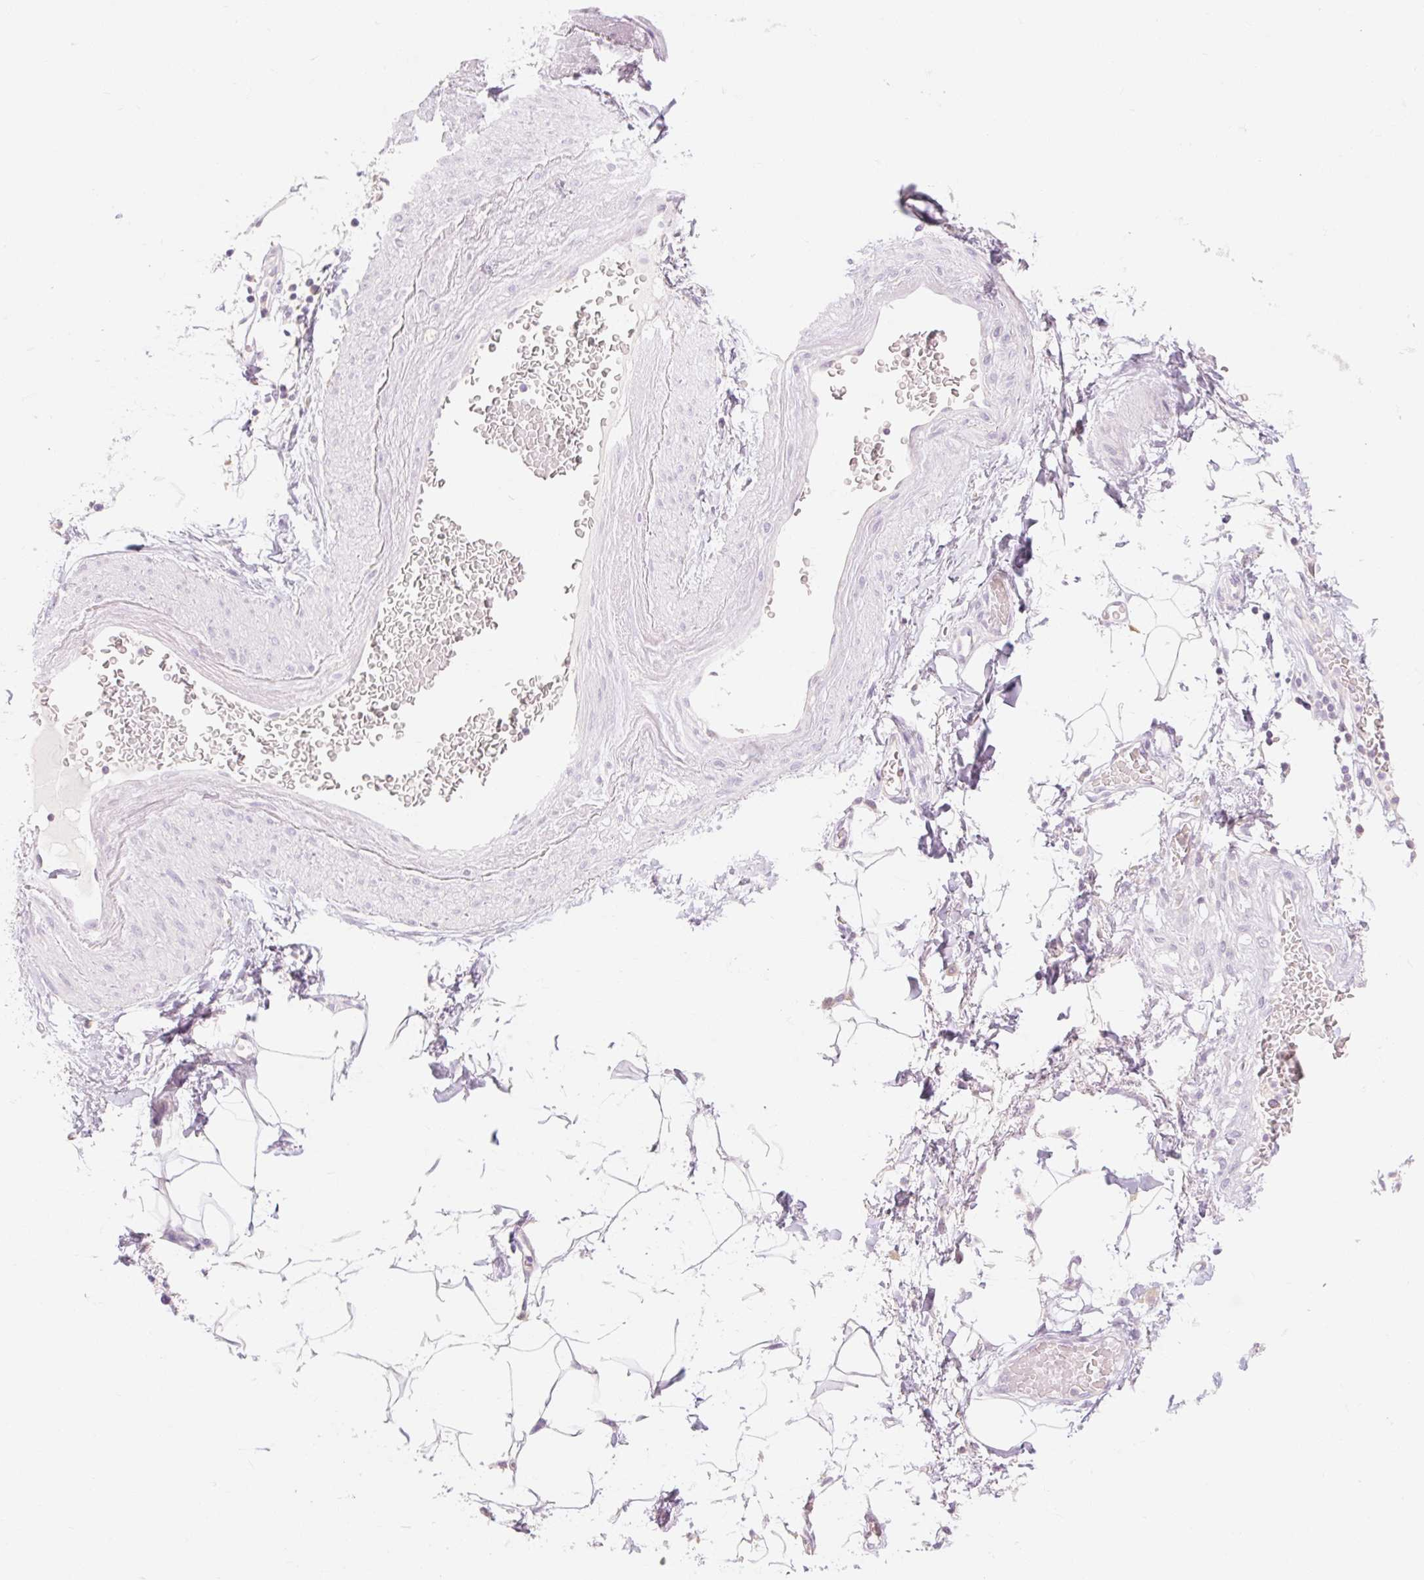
{"staining": {"intensity": "negative", "quantity": "none", "location": "none"}, "tissue": "adipose tissue", "cell_type": "Adipocytes", "image_type": "normal", "snomed": [{"axis": "morphology", "description": "Normal tissue, NOS"}, {"axis": "topography", "description": "Vagina"}, {"axis": "topography", "description": "Peripheral nerve tissue"}], "caption": "High power microscopy photomicrograph of an IHC micrograph of benign adipose tissue, revealing no significant expression in adipocytes. (IHC, brightfield microscopy, high magnification).", "gene": "MYO1D", "patient": {"sex": "female", "age": 71}}